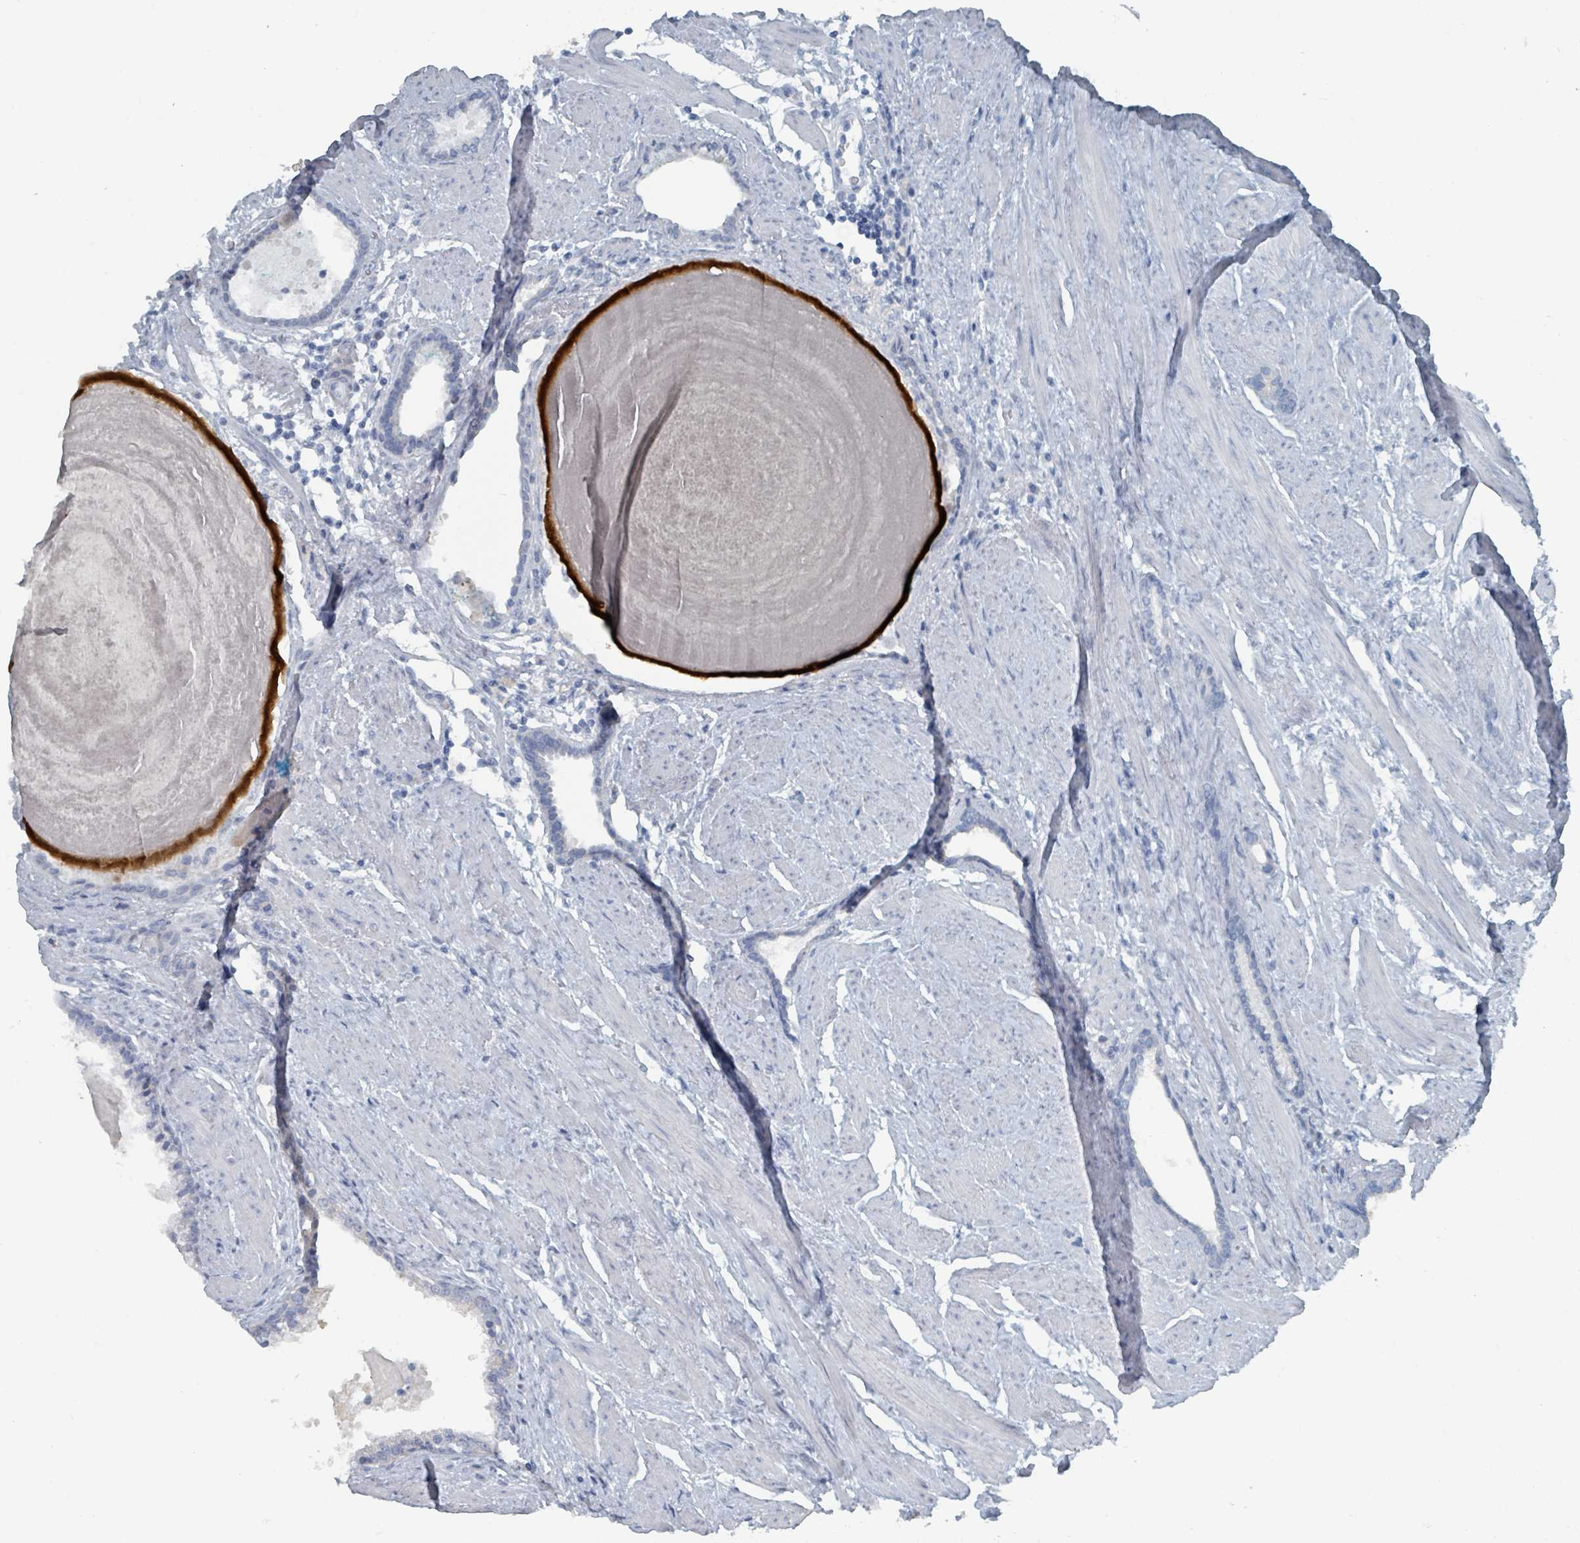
{"staining": {"intensity": "negative", "quantity": "none", "location": "none"}, "tissue": "prostate cancer", "cell_type": "Tumor cells", "image_type": "cancer", "snomed": [{"axis": "morphology", "description": "Adenocarcinoma, Low grade"}, {"axis": "topography", "description": "Prostate"}], "caption": "Tumor cells are negative for brown protein staining in low-grade adenocarcinoma (prostate). (DAB (3,3'-diaminobenzidine) IHC, high magnification).", "gene": "GAMT", "patient": {"sex": "male", "age": 59}}